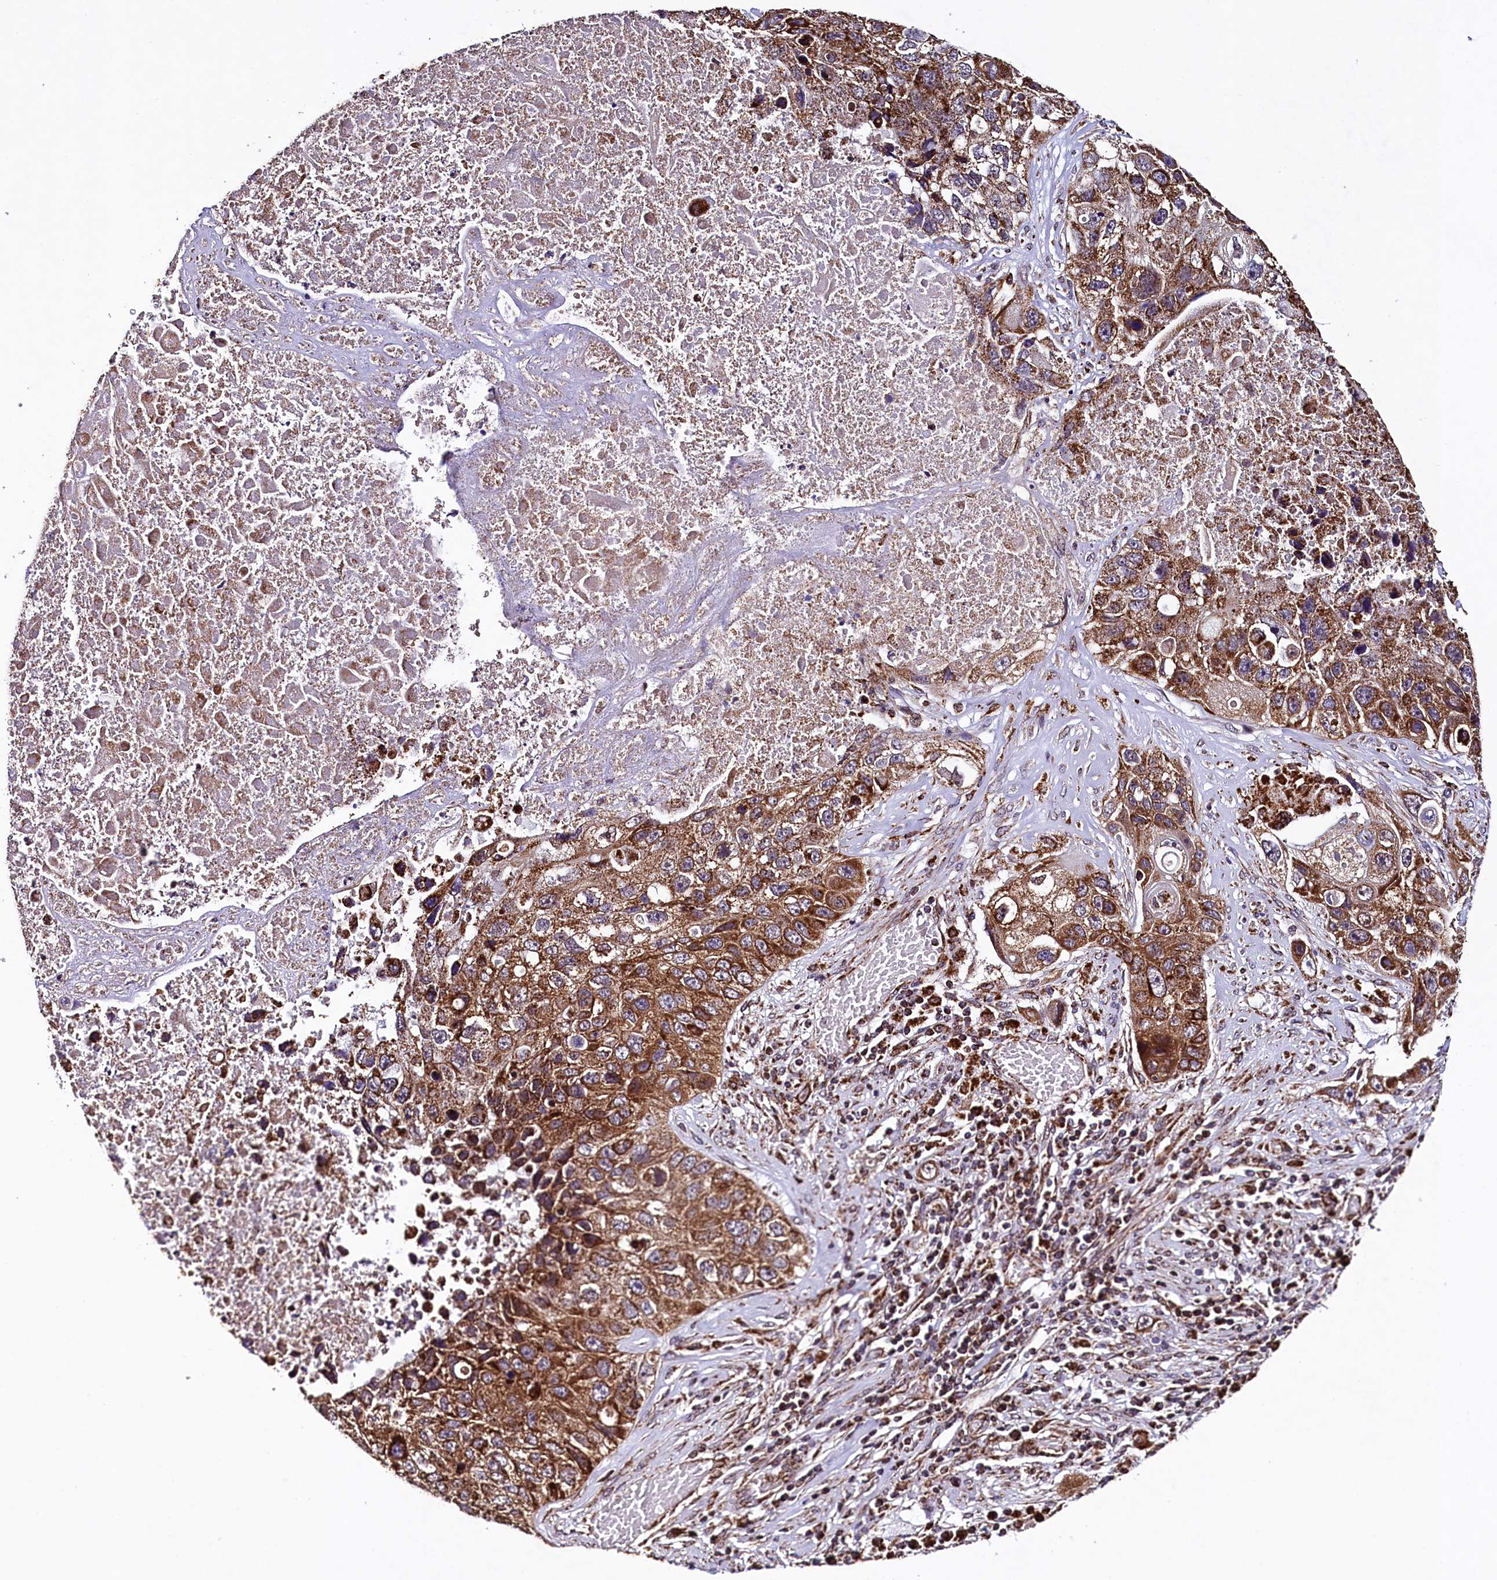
{"staining": {"intensity": "strong", "quantity": ">75%", "location": "cytoplasmic/membranous"}, "tissue": "lung cancer", "cell_type": "Tumor cells", "image_type": "cancer", "snomed": [{"axis": "morphology", "description": "Squamous cell carcinoma, NOS"}, {"axis": "topography", "description": "Lung"}], "caption": "Protein analysis of lung cancer (squamous cell carcinoma) tissue demonstrates strong cytoplasmic/membranous expression in approximately >75% of tumor cells.", "gene": "KLC2", "patient": {"sex": "male", "age": 61}}